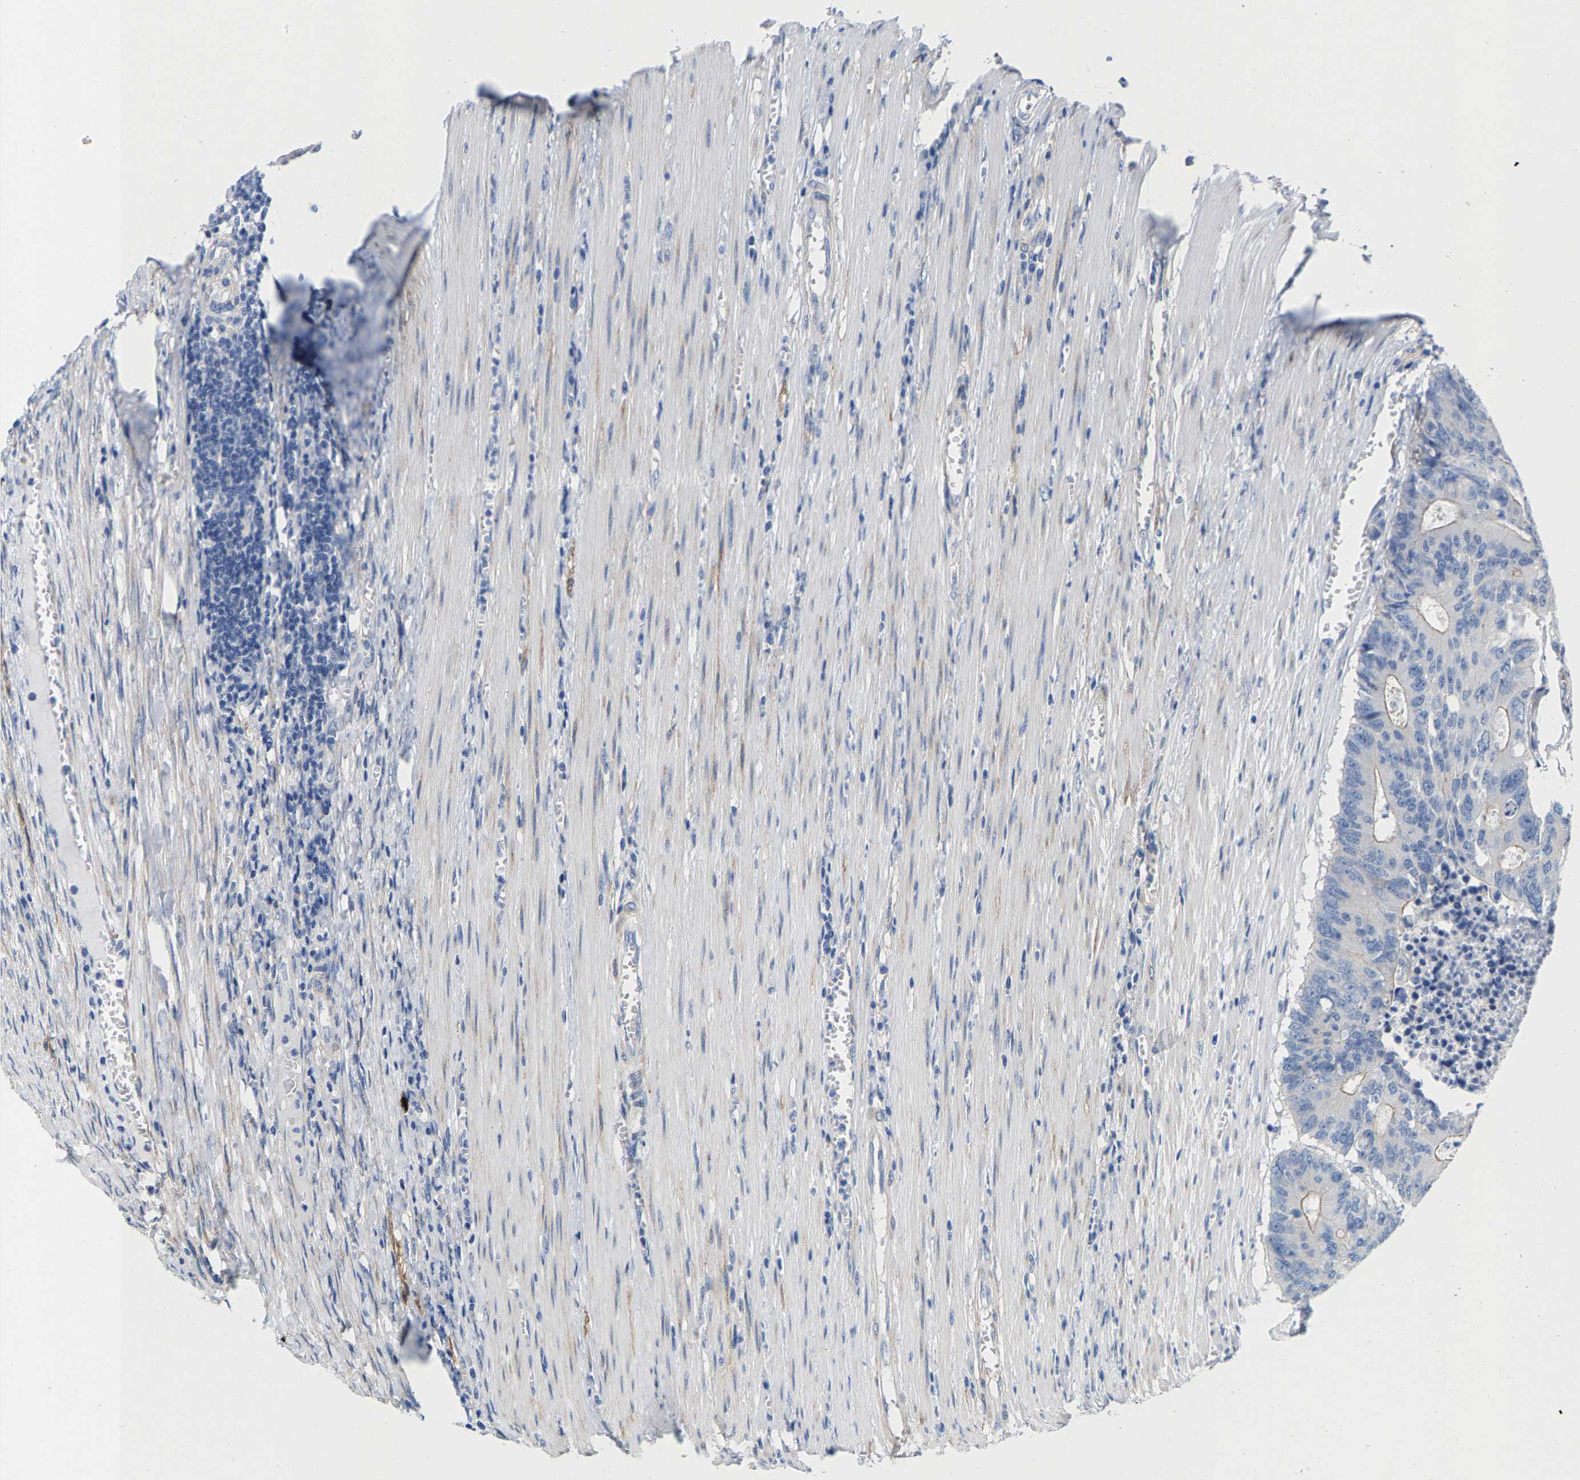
{"staining": {"intensity": "negative", "quantity": "none", "location": "none"}, "tissue": "colorectal cancer", "cell_type": "Tumor cells", "image_type": "cancer", "snomed": [{"axis": "morphology", "description": "Adenocarcinoma, NOS"}, {"axis": "topography", "description": "Colon"}], "caption": "DAB (3,3'-diaminobenzidine) immunohistochemical staining of colorectal cancer (adenocarcinoma) reveals no significant positivity in tumor cells.", "gene": "DSCAM", "patient": {"sex": "male", "age": 87}}